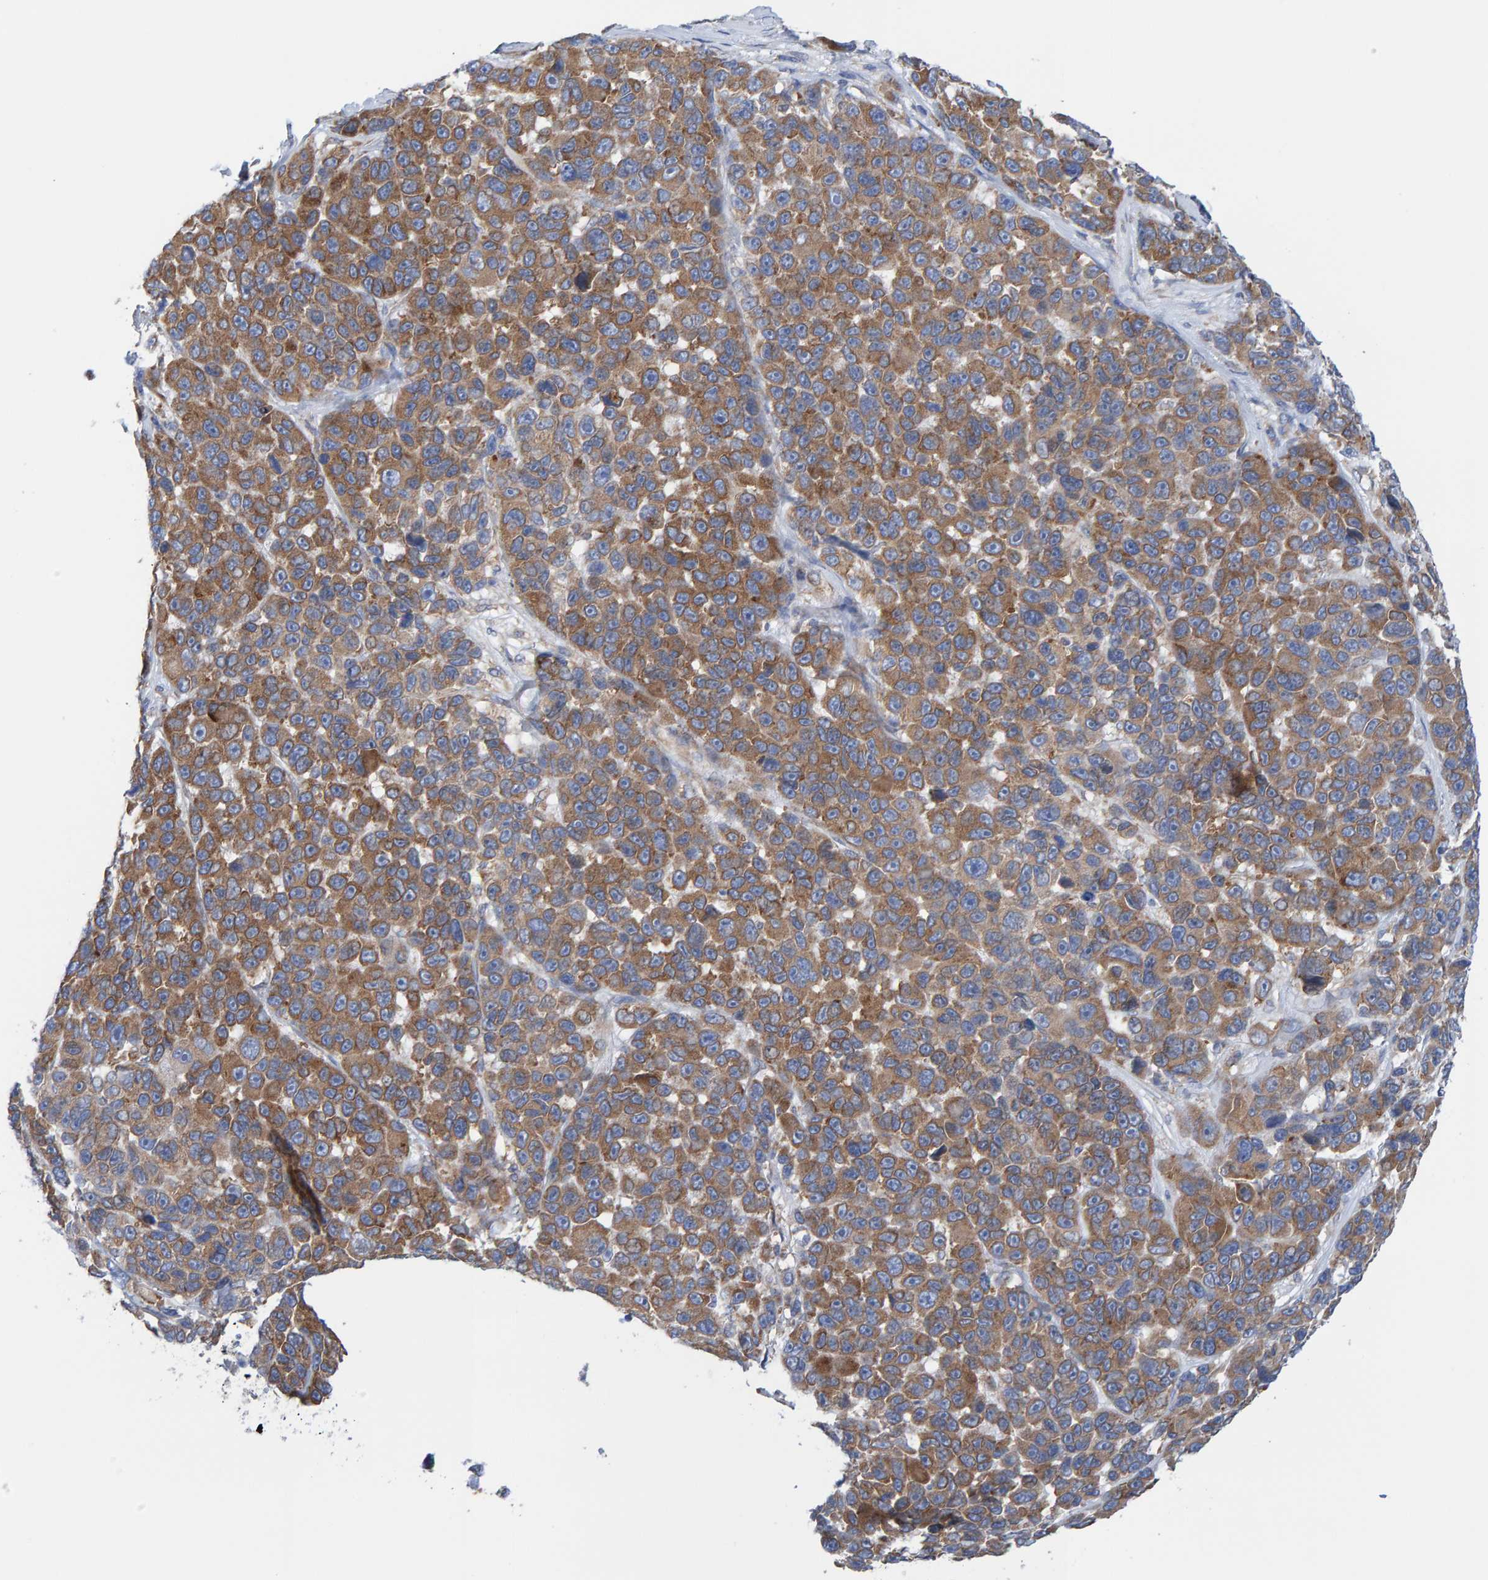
{"staining": {"intensity": "moderate", "quantity": ">75%", "location": "cytoplasmic/membranous"}, "tissue": "melanoma", "cell_type": "Tumor cells", "image_type": "cancer", "snomed": [{"axis": "morphology", "description": "Malignant melanoma, NOS"}, {"axis": "topography", "description": "Skin"}], "caption": "A brown stain shows moderate cytoplasmic/membranous expression of a protein in malignant melanoma tumor cells.", "gene": "CDK5RAP3", "patient": {"sex": "male", "age": 53}}